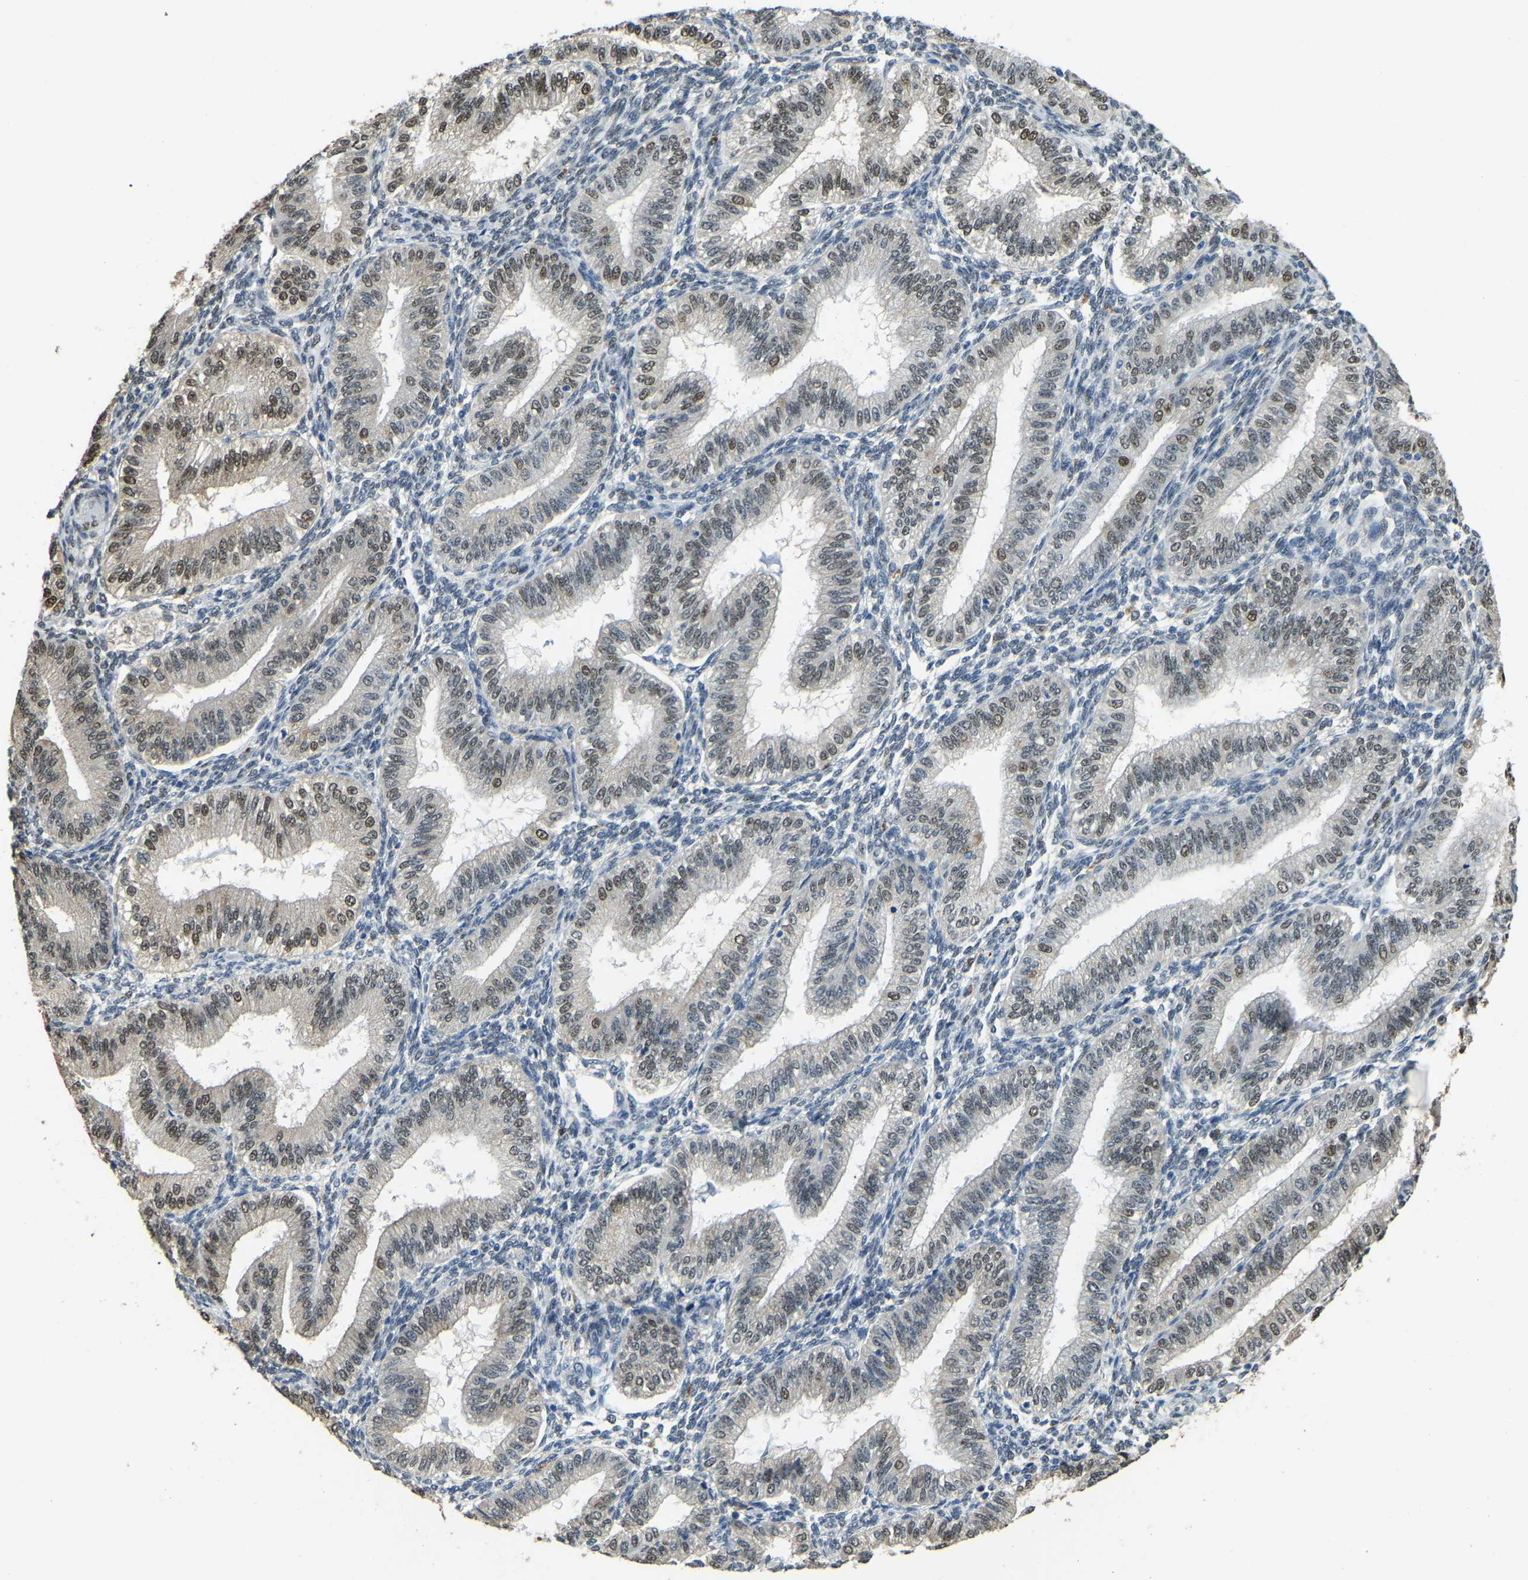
{"staining": {"intensity": "strong", "quantity": "<25%", "location": "nuclear"}, "tissue": "endometrium", "cell_type": "Cells in endometrial stroma", "image_type": "normal", "snomed": [{"axis": "morphology", "description": "Normal tissue, NOS"}, {"axis": "topography", "description": "Endometrium"}], "caption": "Endometrium stained with DAB immunohistochemistry demonstrates medium levels of strong nuclear staining in approximately <25% of cells in endometrial stroma.", "gene": "NANS", "patient": {"sex": "female", "age": 39}}